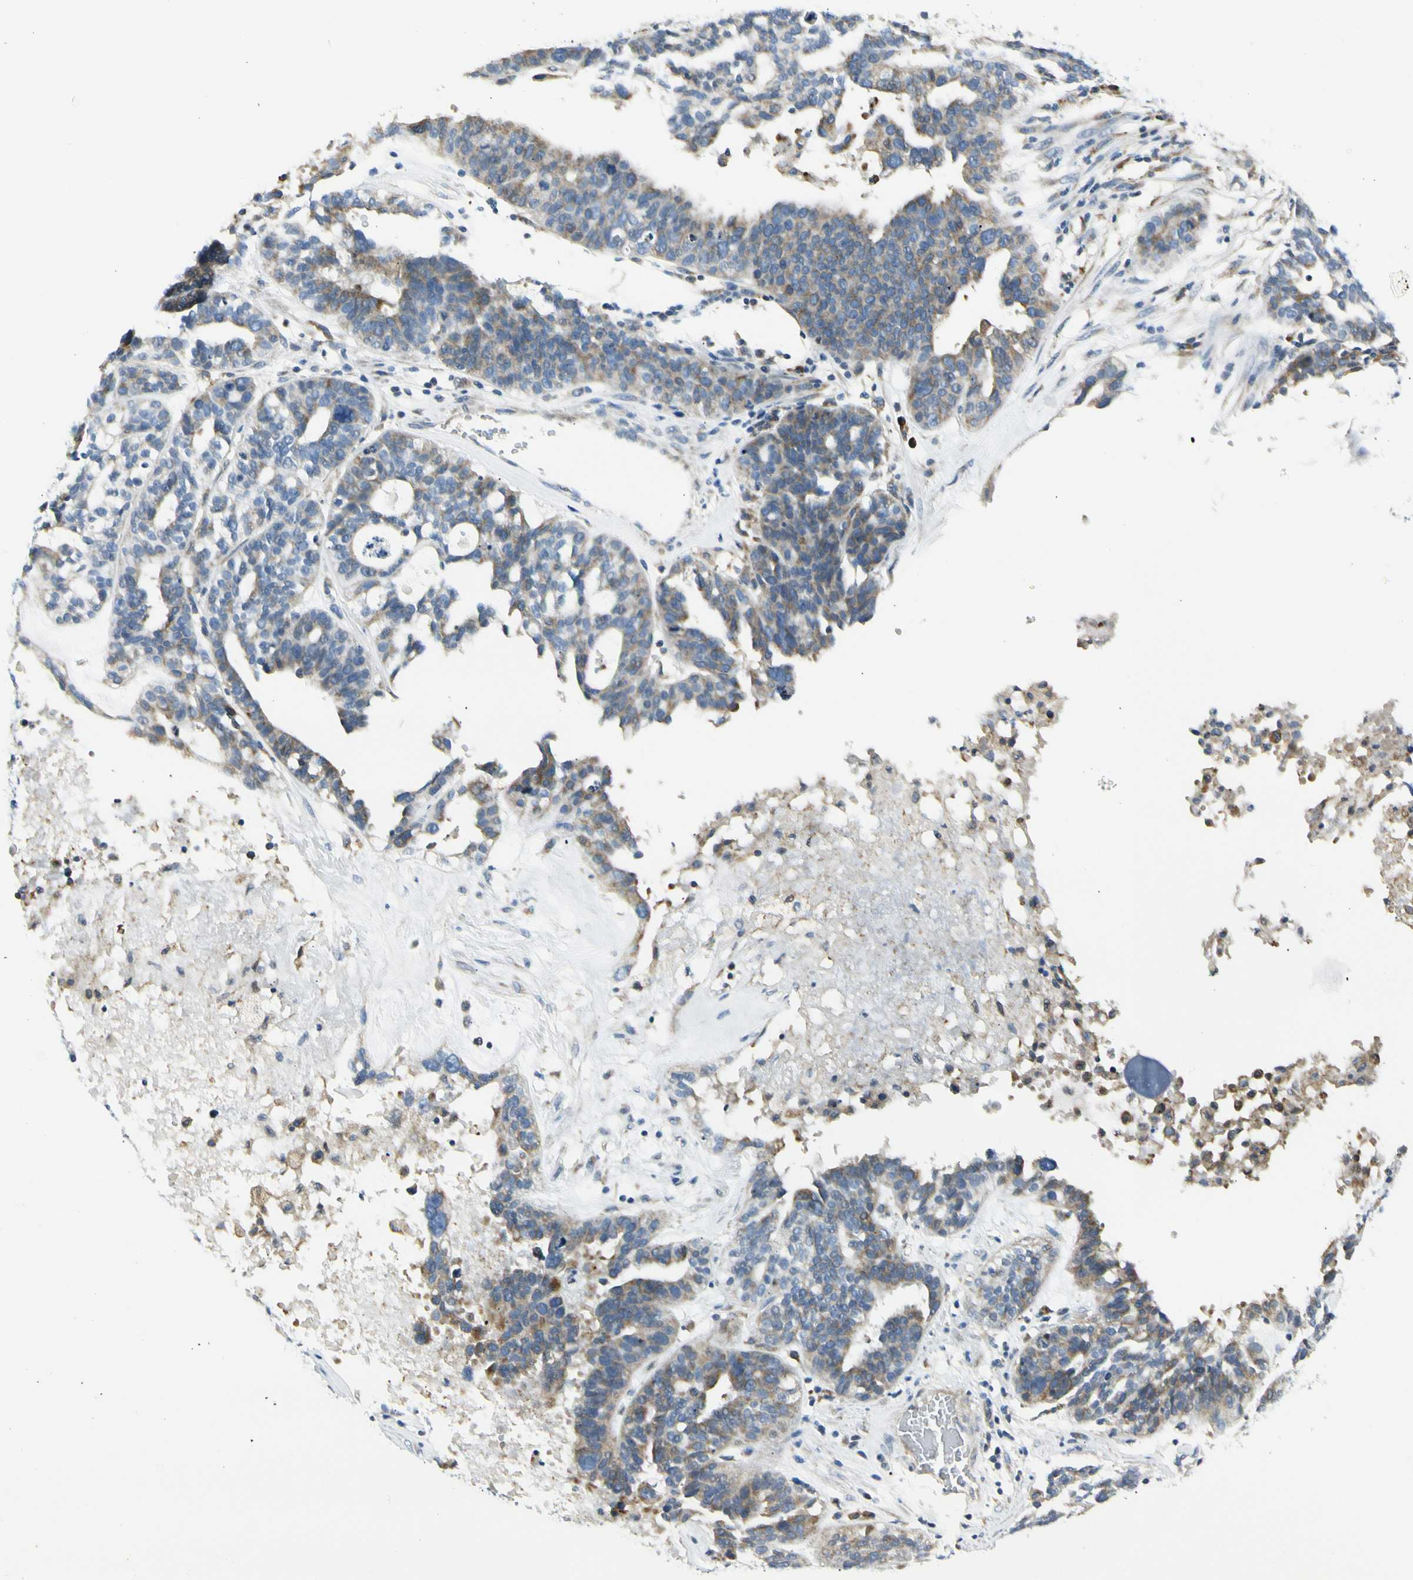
{"staining": {"intensity": "weak", "quantity": "25%-75%", "location": "cytoplasmic/membranous"}, "tissue": "ovarian cancer", "cell_type": "Tumor cells", "image_type": "cancer", "snomed": [{"axis": "morphology", "description": "Cystadenocarcinoma, serous, NOS"}, {"axis": "topography", "description": "Ovary"}], "caption": "Immunohistochemical staining of human ovarian cancer (serous cystadenocarcinoma) exhibits low levels of weak cytoplasmic/membranous protein expression in approximately 25%-75% of tumor cells.", "gene": "TNFSF11", "patient": {"sex": "female", "age": 59}}